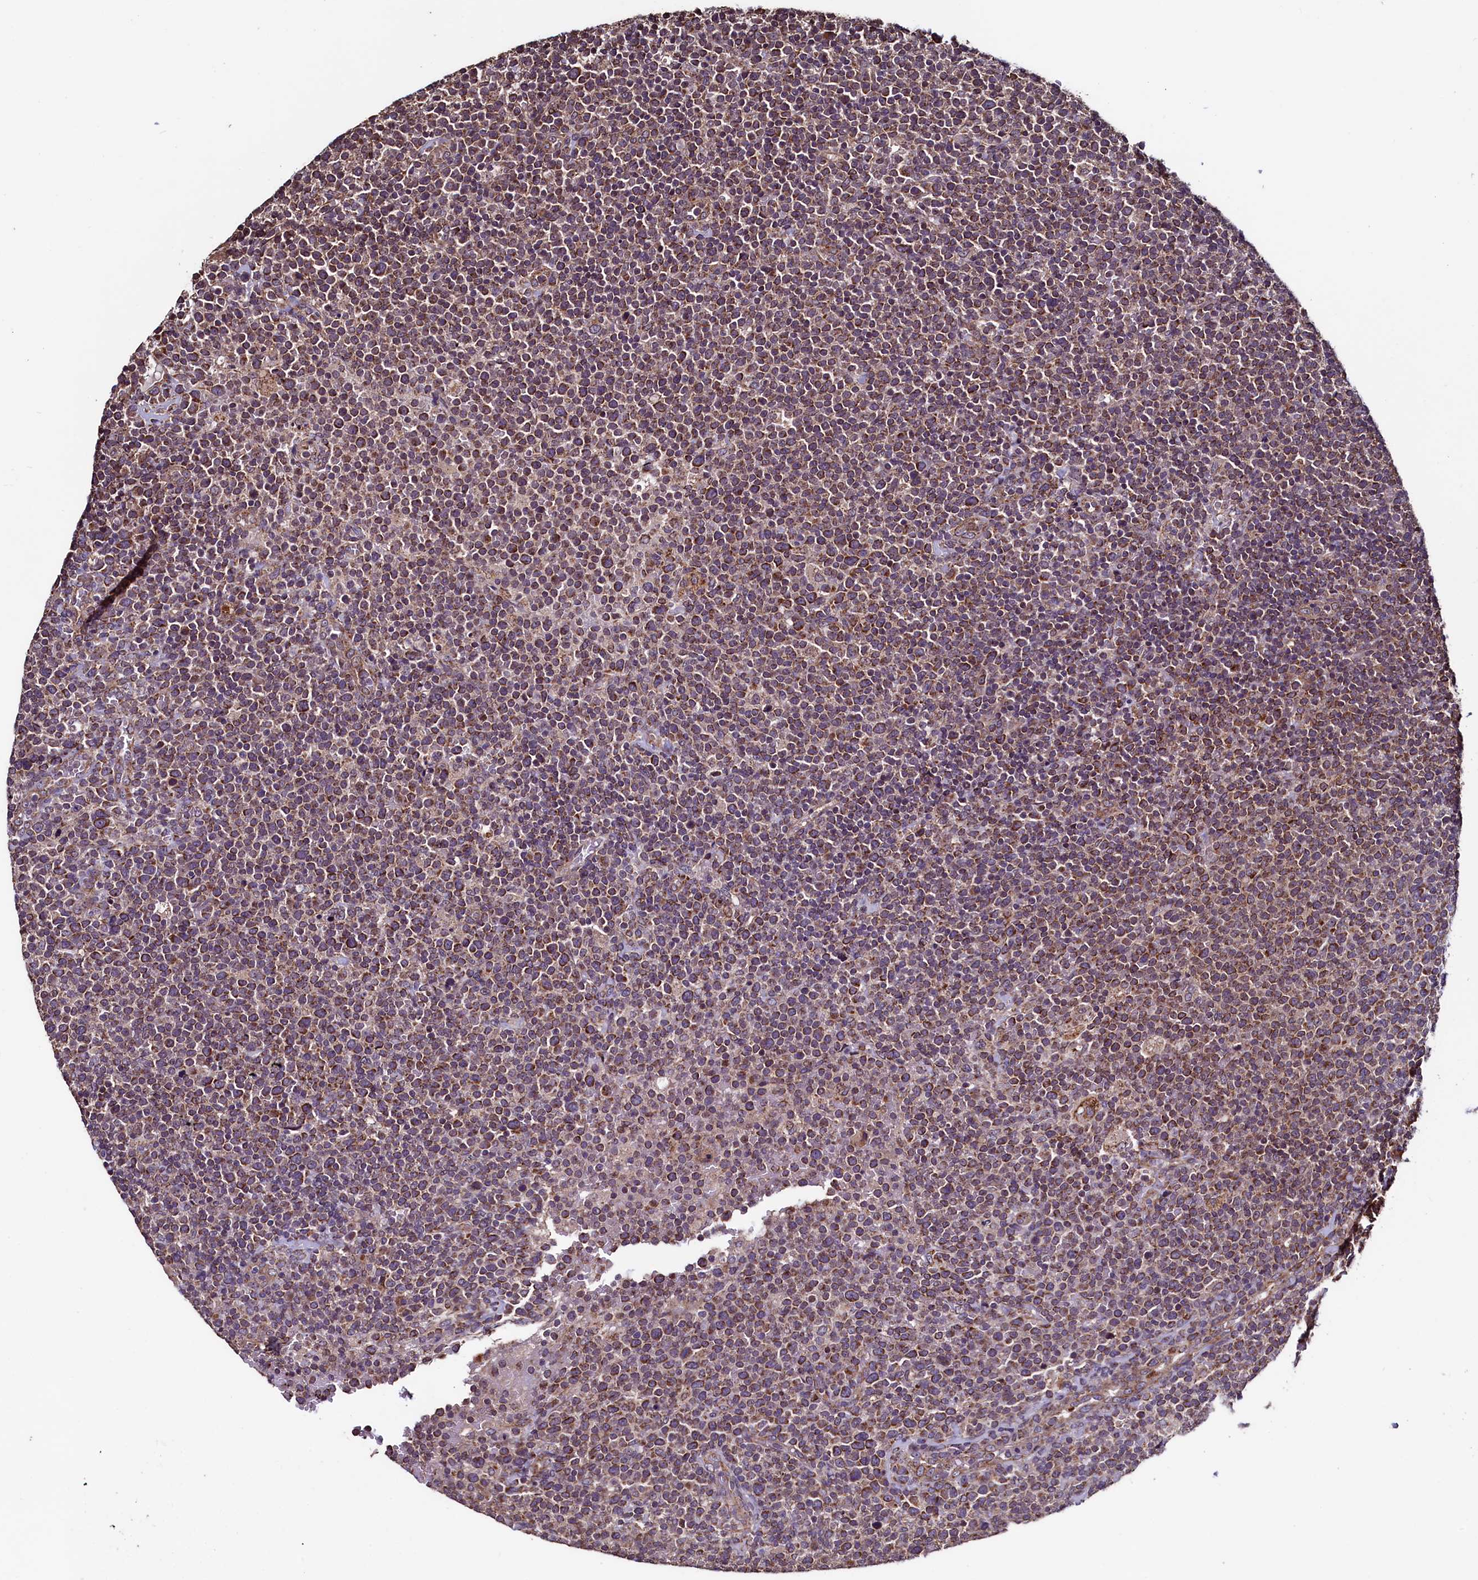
{"staining": {"intensity": "moderate", "quantity": ">75%", "location": "cytoplasmic/membranous"}, "tissue": "lymphoma", "cell_type": "Tumor cells", "image_type": "cancer", "snomed": [{"axis": "morphology", "description": "Malignant lymphoma, non-Hodgkin's type, High grade"}, {"axis": "topography", "description": "Lymph node"}], "caption": "Protein expression analysis of human lymphoma reveals moderate cytoplasmic/membranous staining in about >75% of tumor cells. (DAB = brown stain, brightfield microscopy at high magnification).", "gene": "RBFA", "patient": {"sex": "male", "age": 61}}